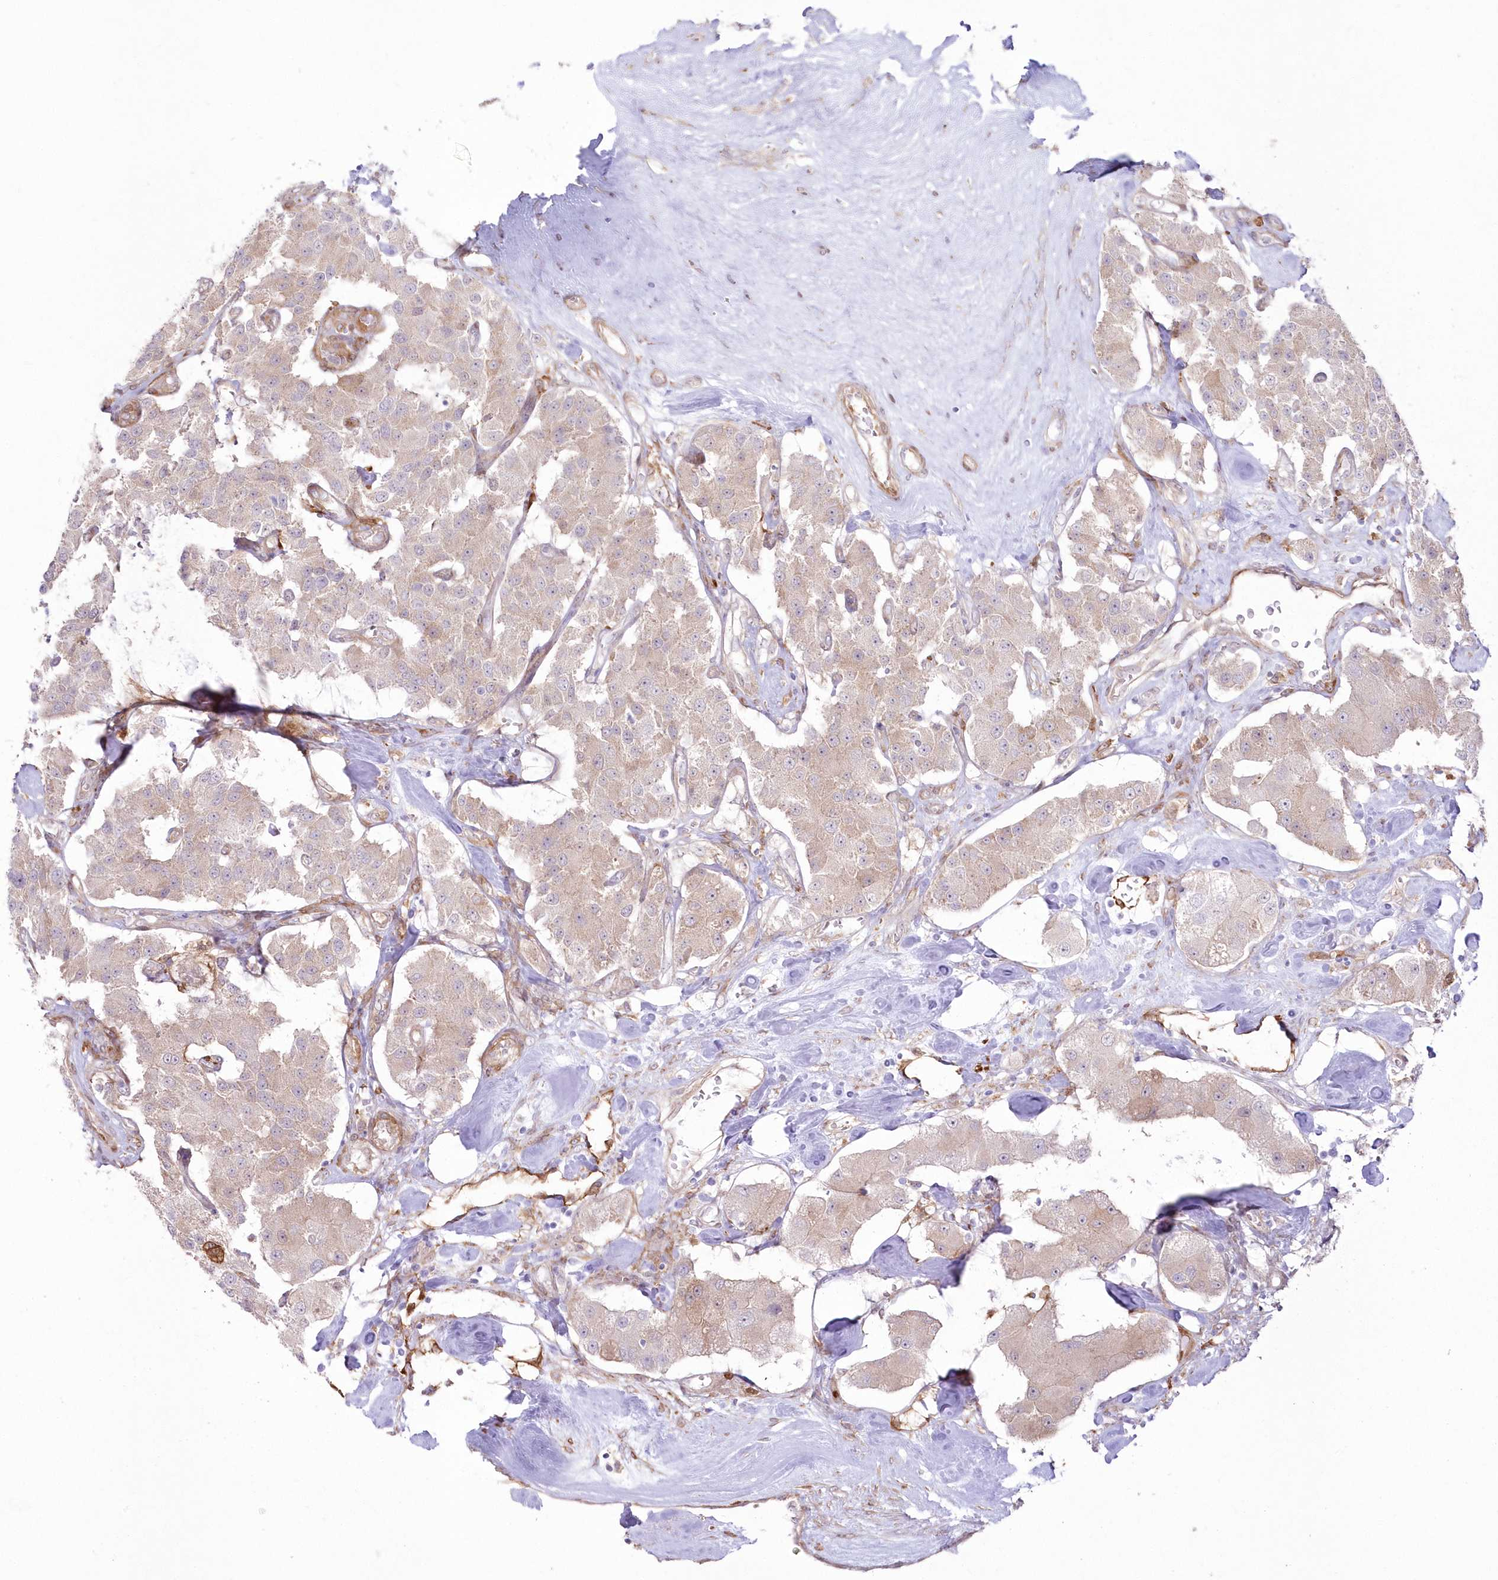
{"staining": {"intensity": "weak", "quantity": "25%-75%", "location": "cytoplasmic/membranous"}, "tissue": "carcinoid", "cell_type": "Tumor cells", "image_type": "cancer", "snomed": [{"axis": "morphology", "description": "Carcinoid, malignant, NOS"}, {"axis": "topography", "description": "Pancreas"}], "caption": "A micrograph showing weak cytoplasmic/membranous positivity in approximately 25%-75% of tumor cells in carcinoid, as visualized by brown immunohistochemical staining.", "gene": "SH3PXD2B", "patient": {"sex": "male", "age": 41}}